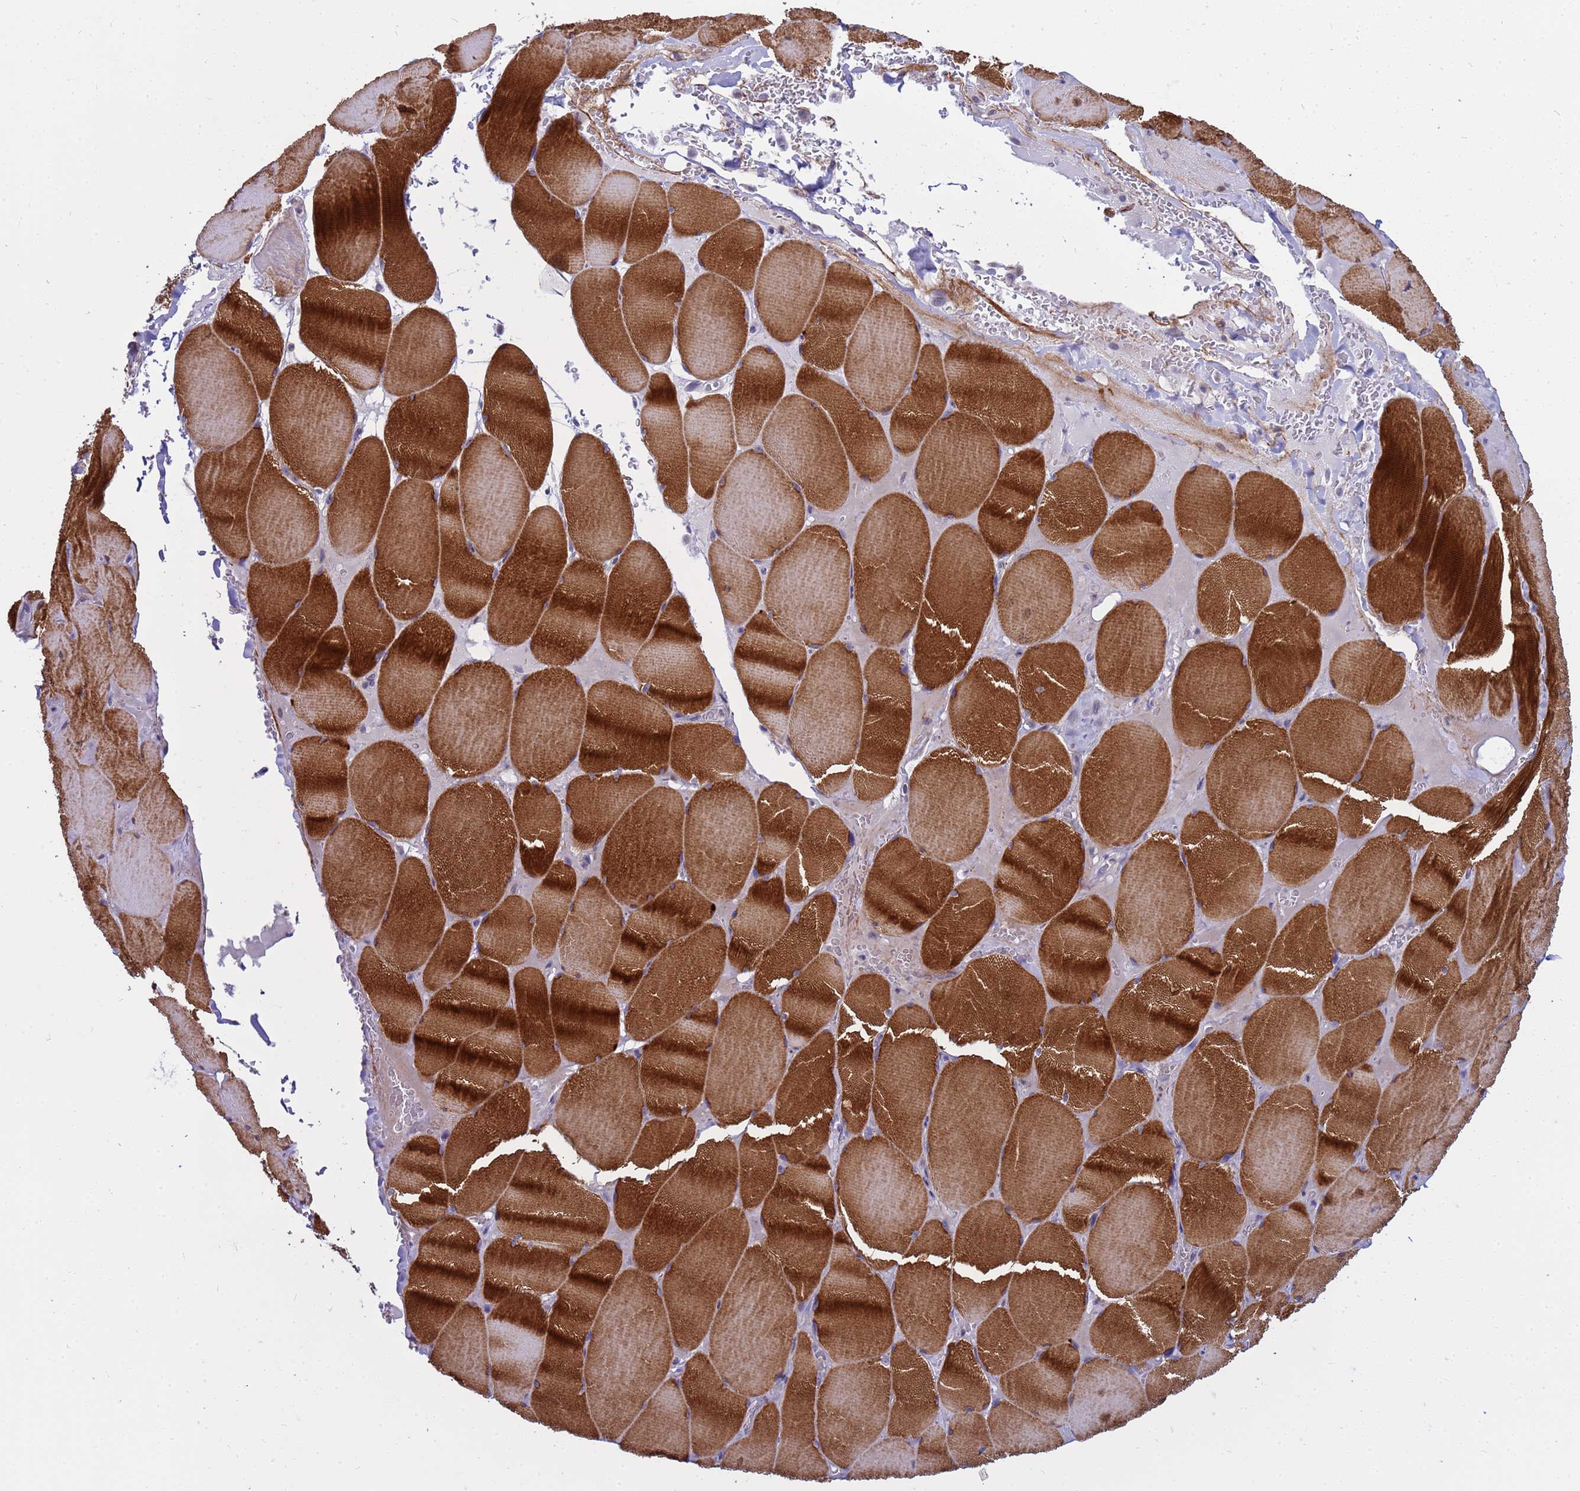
{"staining": {"intensity": "strong", "quantity": ">75%", "location": "cytoplasmic/membranous"}, "tissue": "skeletal muscle", "cell_type": "Myocytes", "image_type": "normal", "snomed": [{"axis": "morphology", "description": "Normal tissue, NOS"}, {"axis": "topography", "description": "Skeletal muscle"}, {"axis": "topography", "description": "Head-Neck"}], "caption": "Immunohistochemistry of unremarkable human skeletal muscle shows high levels of strong cytoplasmic/membranous staining in approximately >75% of myocytes.", "gene": "LRATD1", "patient": {"sex": "male", "age": 66}}